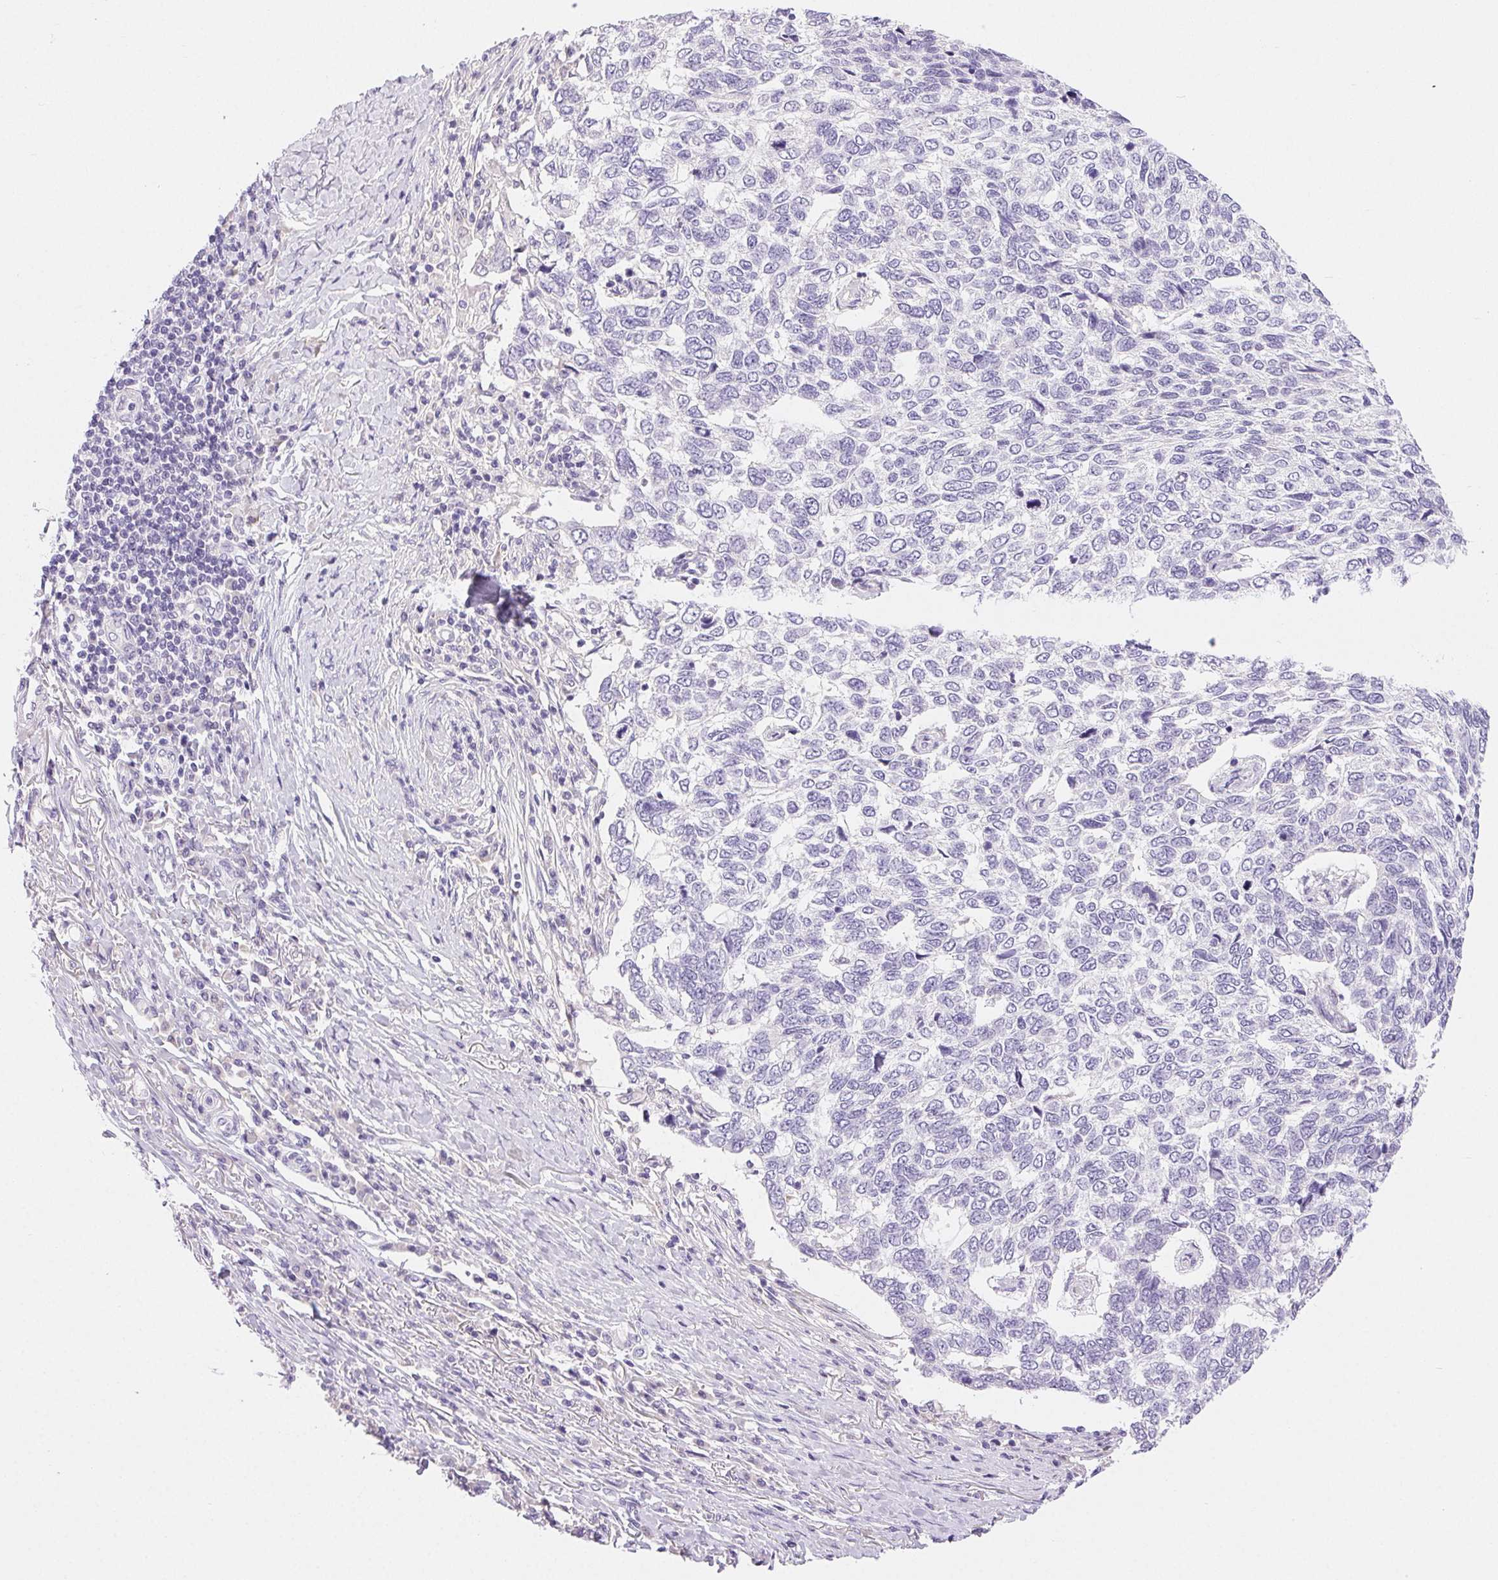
{"staining": {"intensity": "negative", "quantity": "none", "location": "none"}, "tissue": "skin cancer", "cell_type": "Tumor cells", "image_type": "cancer", "snomed": [{"axis": "morphology", "description": "Basal cell carcinoma"}, {"axis": "topography", "description": "Skin"}], "caption": "Tumor cells show no significant protein staining in basal cell carcinoma (skin). (DAB (3,3'-diaminobenzidine) immunohistochemistry visualized using brightfield microscopy, high magnification).", "gene": "ARHGAP11B", "patient": {"sex": "female", "age": 65}}